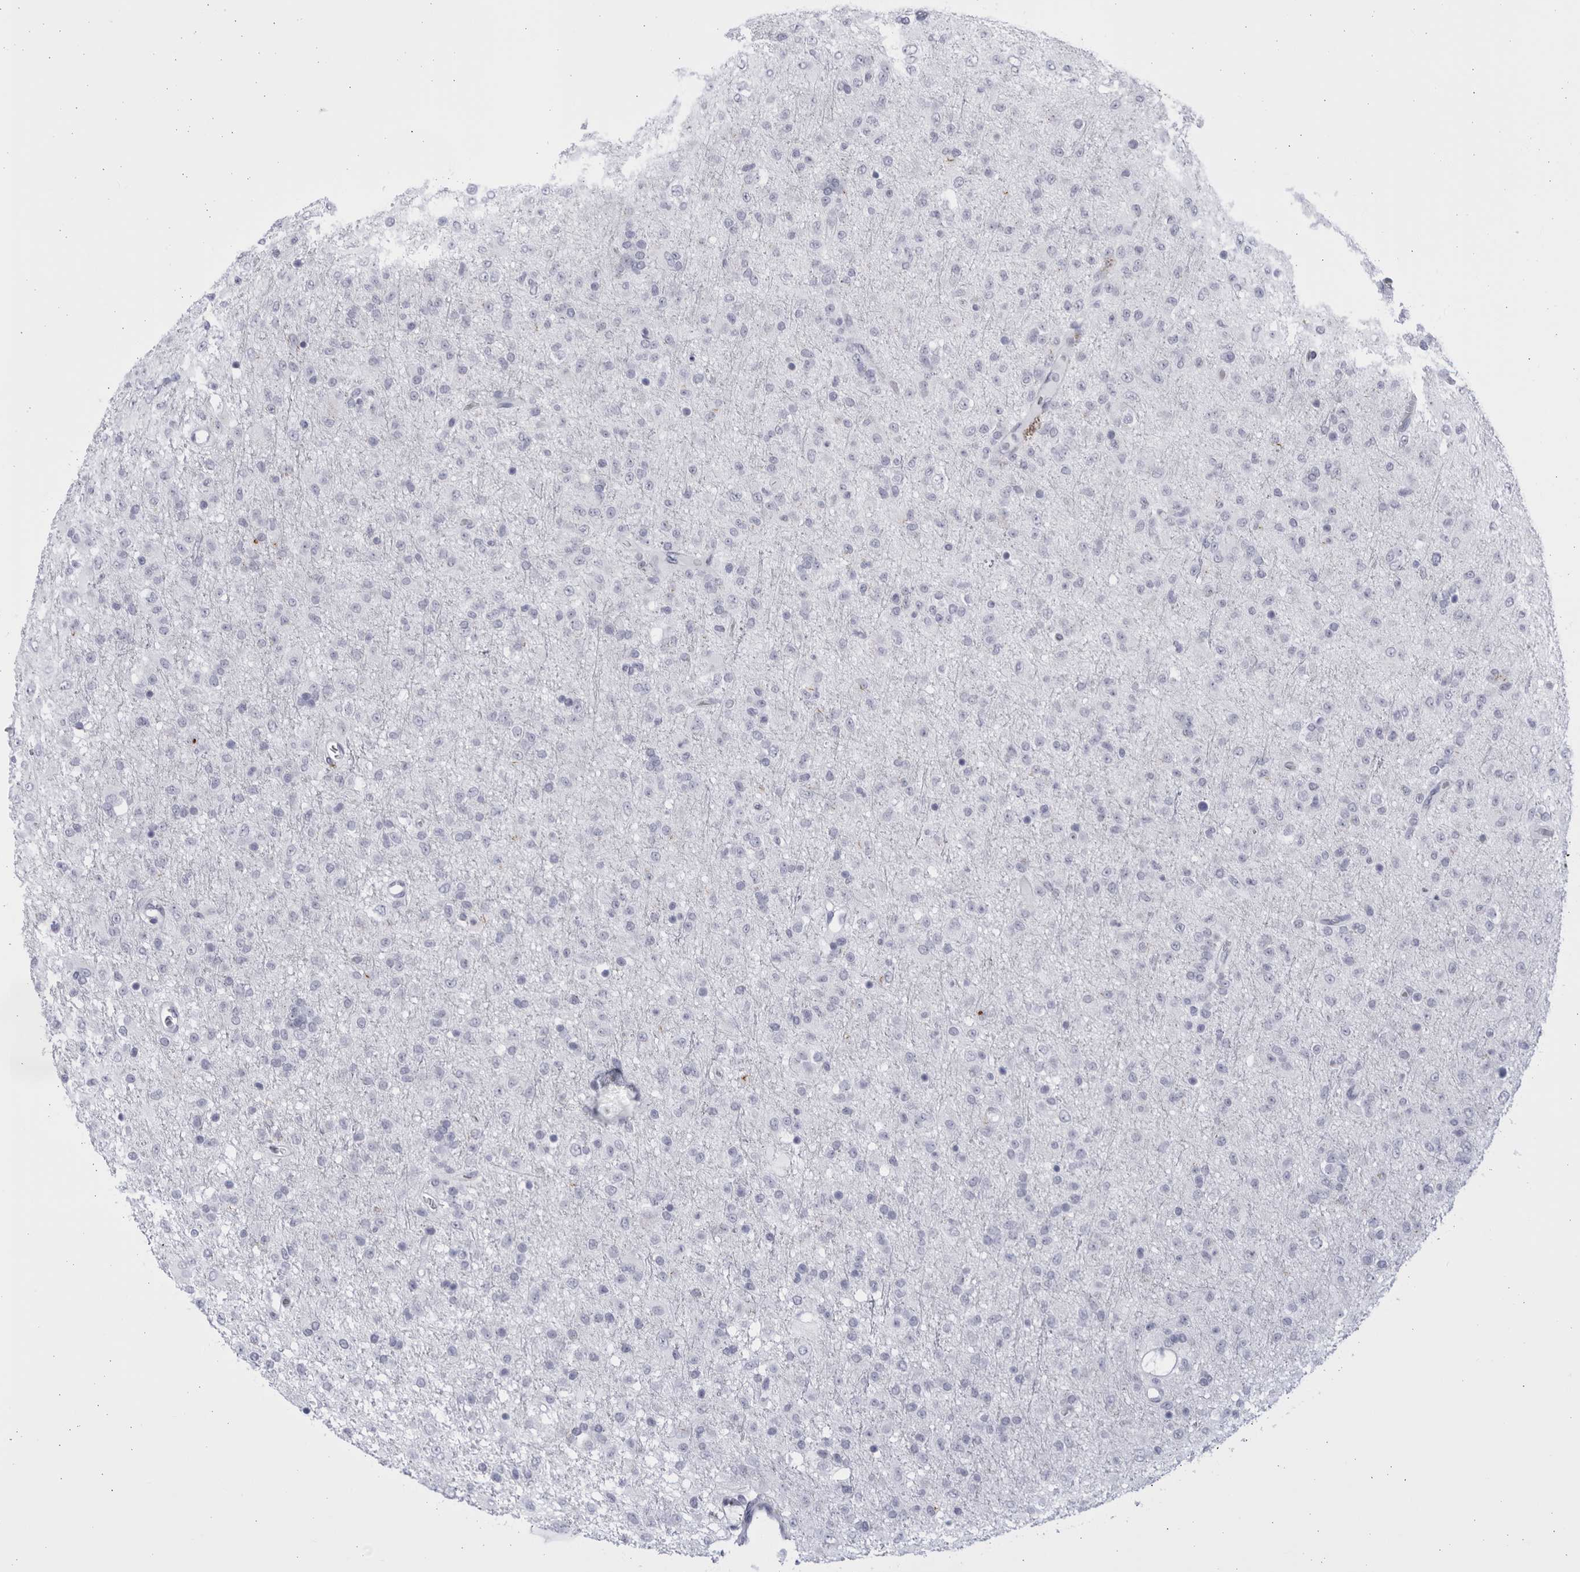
{"staining": {"intensity": "negative", "quantity": "none", "location": "none"}, "tissue": "glioma", "cell_type": "Tumor cells", "image_type": "cancer", "snomed": [{"axis": "morphology", "description": "Glioma, malignant, Low grade"}, {"axis": "topography", "description": "Brain"}], "caption": "Image shows no significant protein expression in tumor cells of malignant glioma (low-grade). Brightfield microscopy of immunohistochemistry stained with DAB (brown) and hematoxylin (blue), captured at high magnification.", "gene": "CCDC181", "patient": {"sex": "male", "age": 65}}